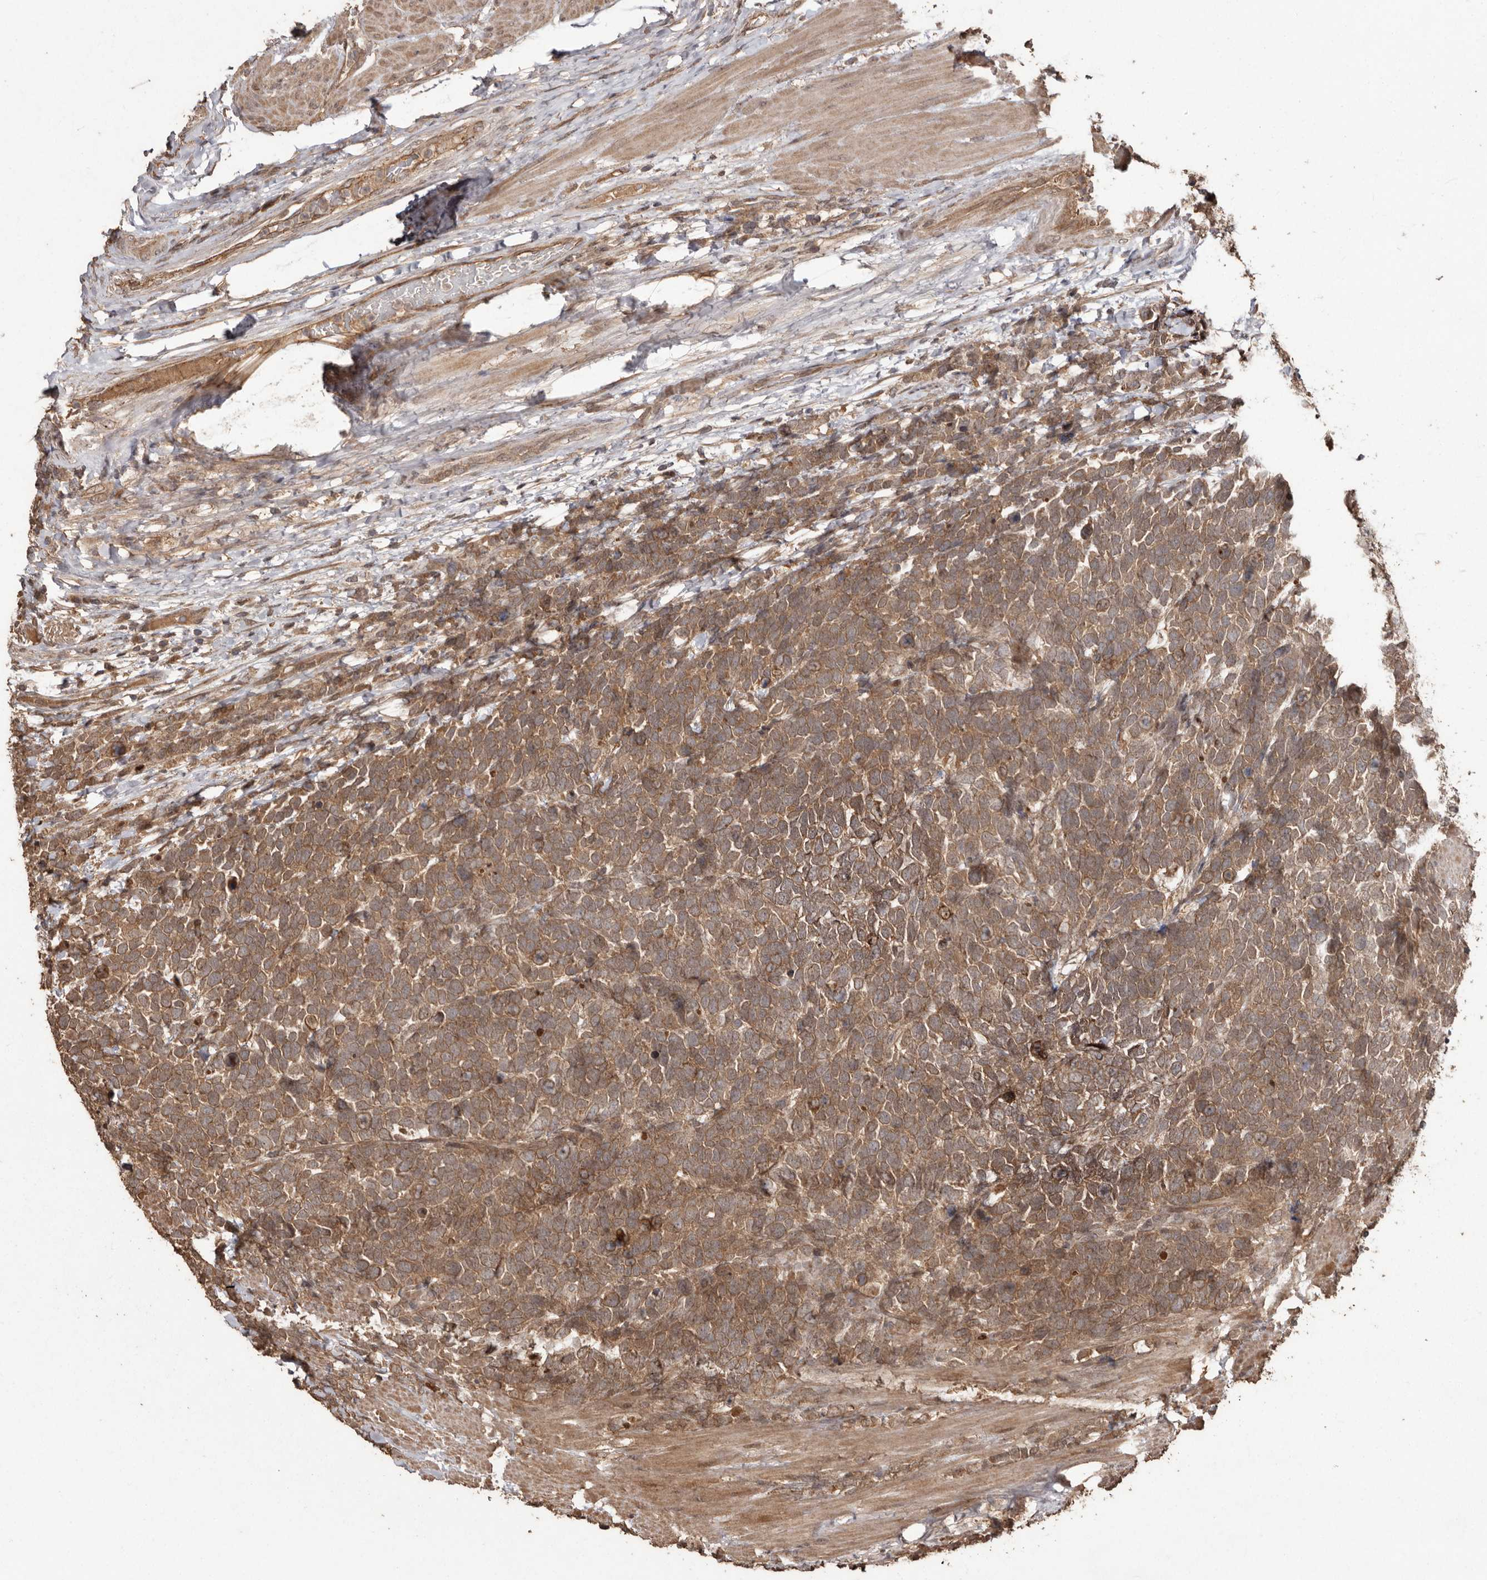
{"staining": {"intensity": "moderate", "quantity": ">75%", "location": "cytoplasmic/membranous"}, "tissue": "urothelial cancer", "cell_type": "Tumor cells", "image_type": "cancer", "snomed": [{"axis": "morphology", "description": "Urothelial carcinoma, High grade"}, {"axis": "topography", "description": "Urinary bladder"}], "caption": "This micrograph demonstrates urothelial cancer stained with immunohistochemistry (IHC) to label a protein in brown. The cytoplasmic/membranous of tumor cells show moderate positivity for the protein. Nuclei are counter-stained blue.", "gene": "NUP43", "patient": {"sex": "female", "age": 82}}